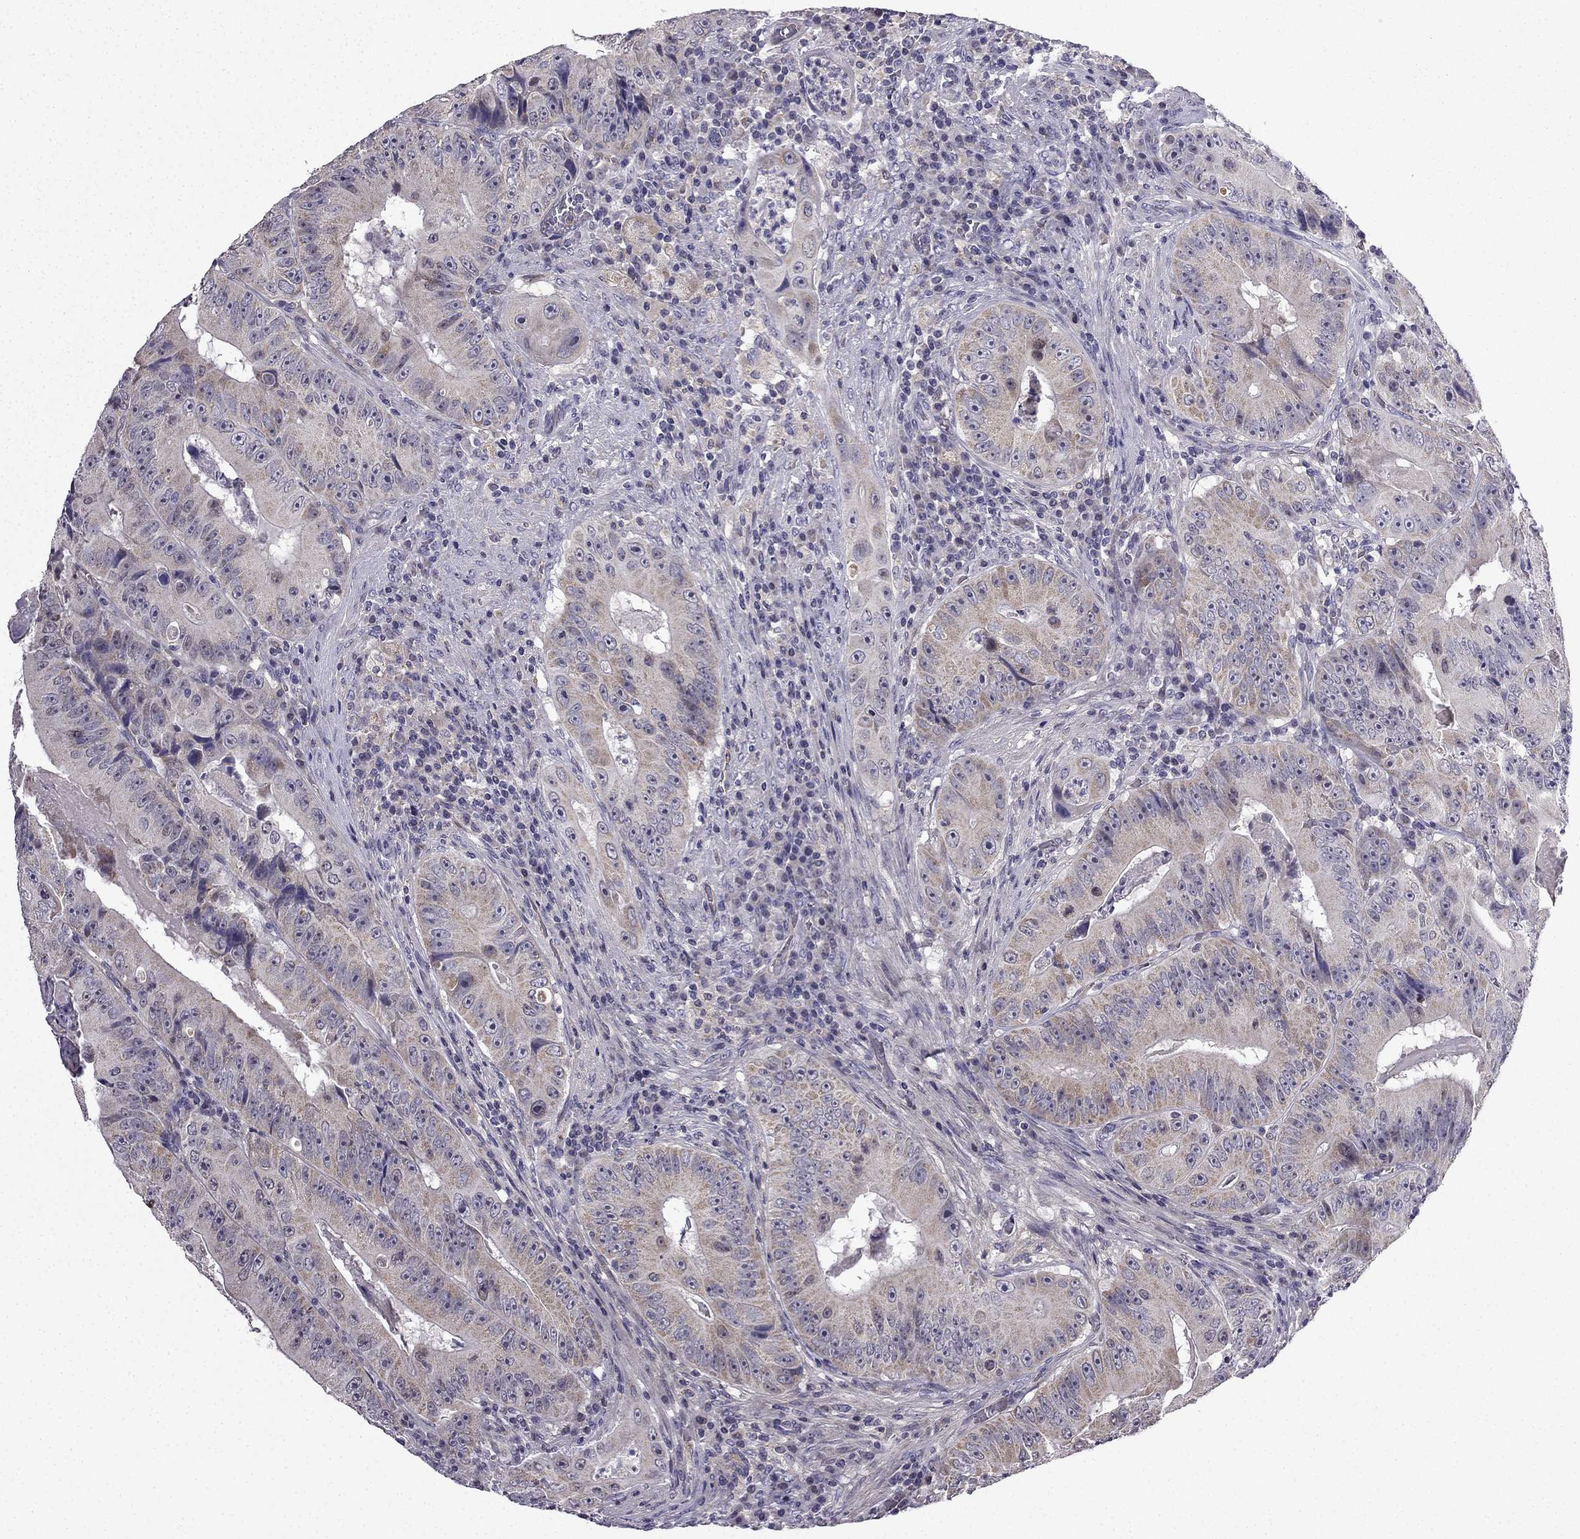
{"staining": {"intensity": "moderate", "quantity": "25%-75%", "location": "cytoplasmic/membranous"}, "tissue": "colorectal cancer", "cell_type": "Tumor cells", "image_type": "cancer", "snomed": [{"axis": "morphology", "description": "Adenocarcinoma, NOS"}, {"axis": "topography", "description": "Colon"}], "caption": "IHC histopathology image of colorectal cancer stained for a protein (brown), which displays medium levels of moderate cytoplasmic/membranous expression in about 25%-75% of tumor cells.", "gene": "SLC6A2", "patient": {"sex": "female", "age": 86}}